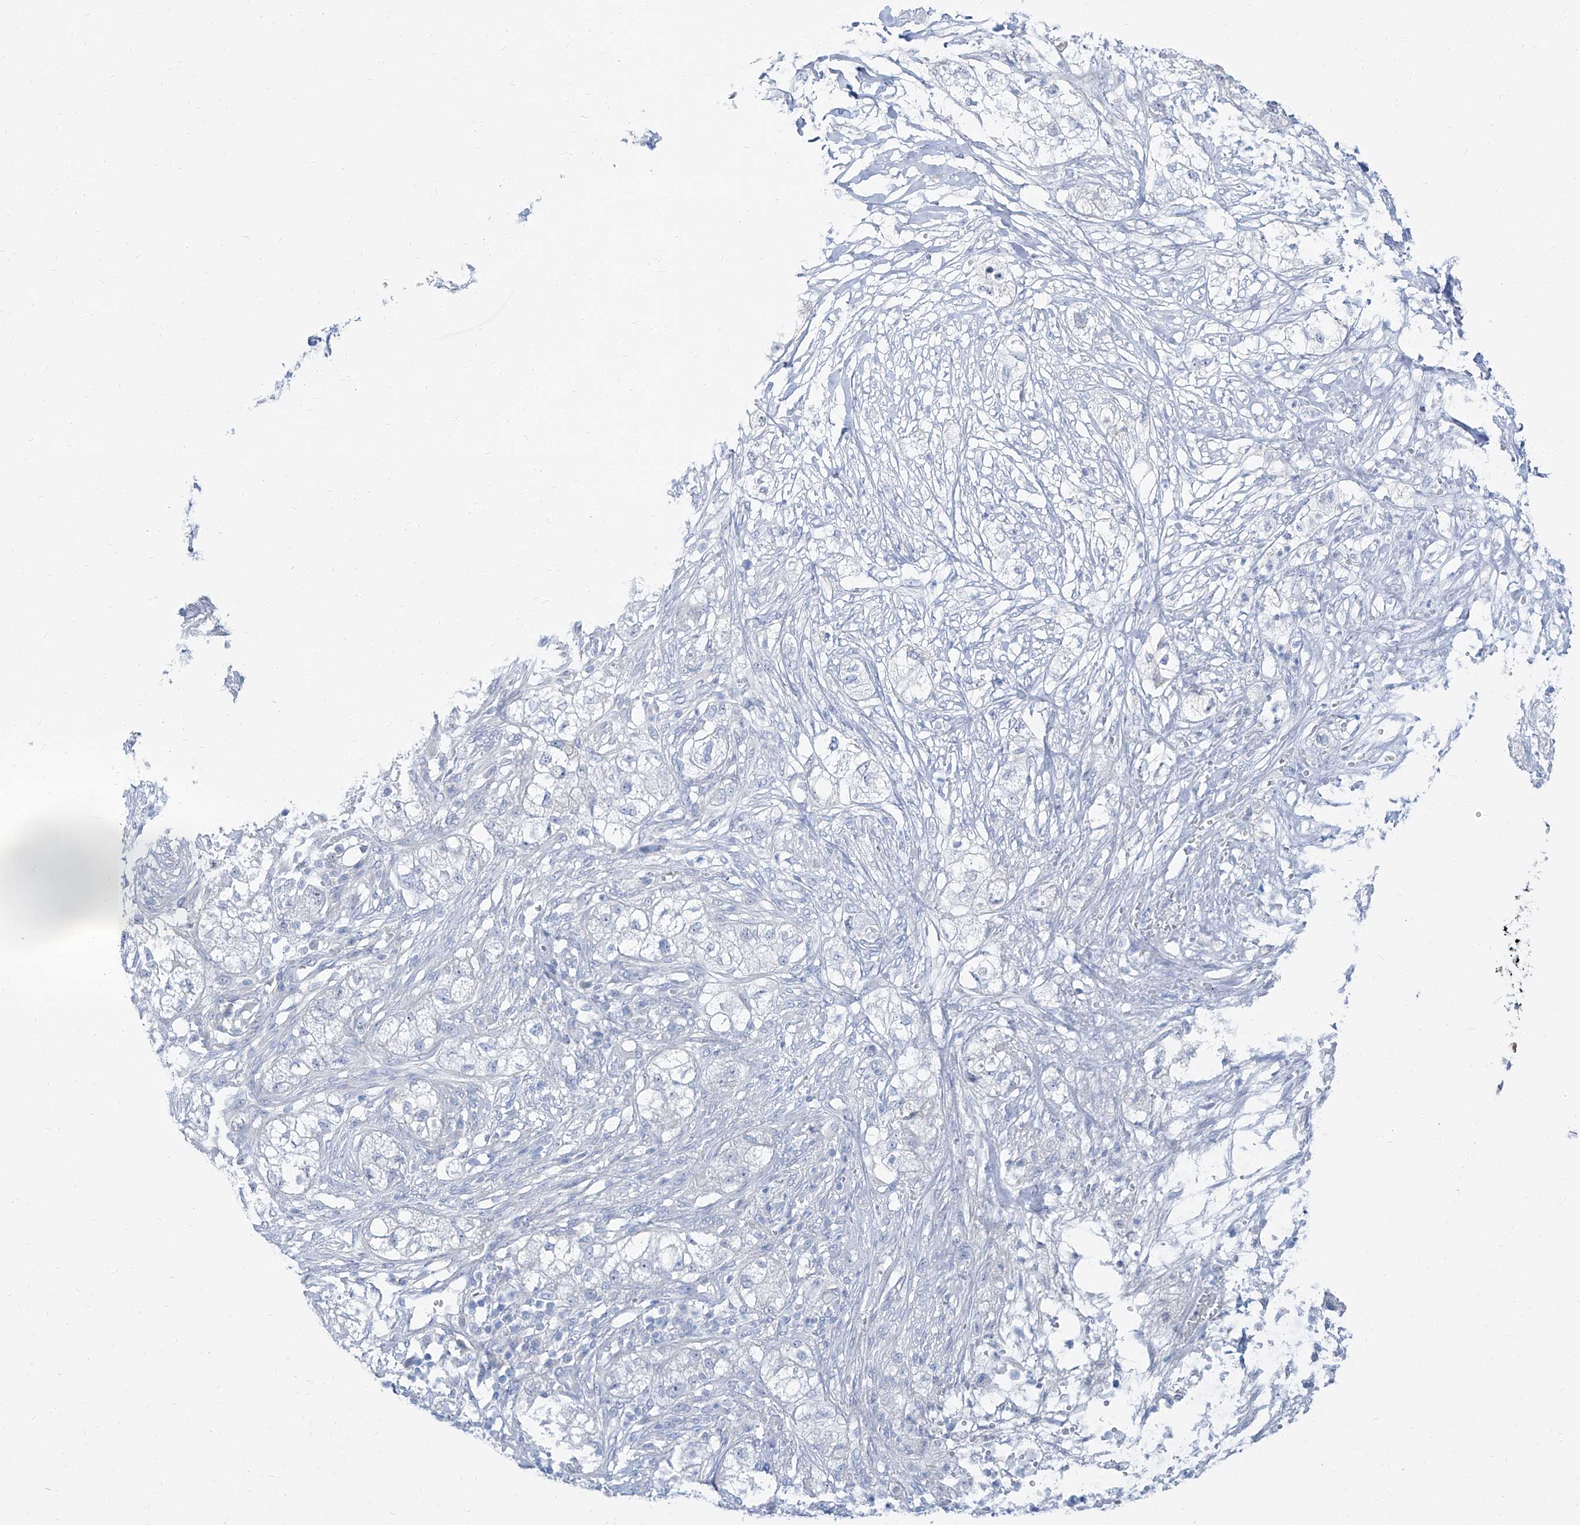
{"staining": {"intensity": "negative", "quantity": "none", "location": "none"}, "tissue": "pancreatic cancer", "cell_type": "Tumor cells", "image_type": "cancer", "snomed": [{"axis": "morphology", "description": "Adenocarcinoma, NOS"}, {"axis": "topography", "description": "Pancreas"}], "caption": "Immunohistochemical staining of human adenocarcinoma (pancreatic) demonstrates no significant positivity in tumor cells.", "gene": "TXLNB", "patient": {"sex": "female", "age": 78}}